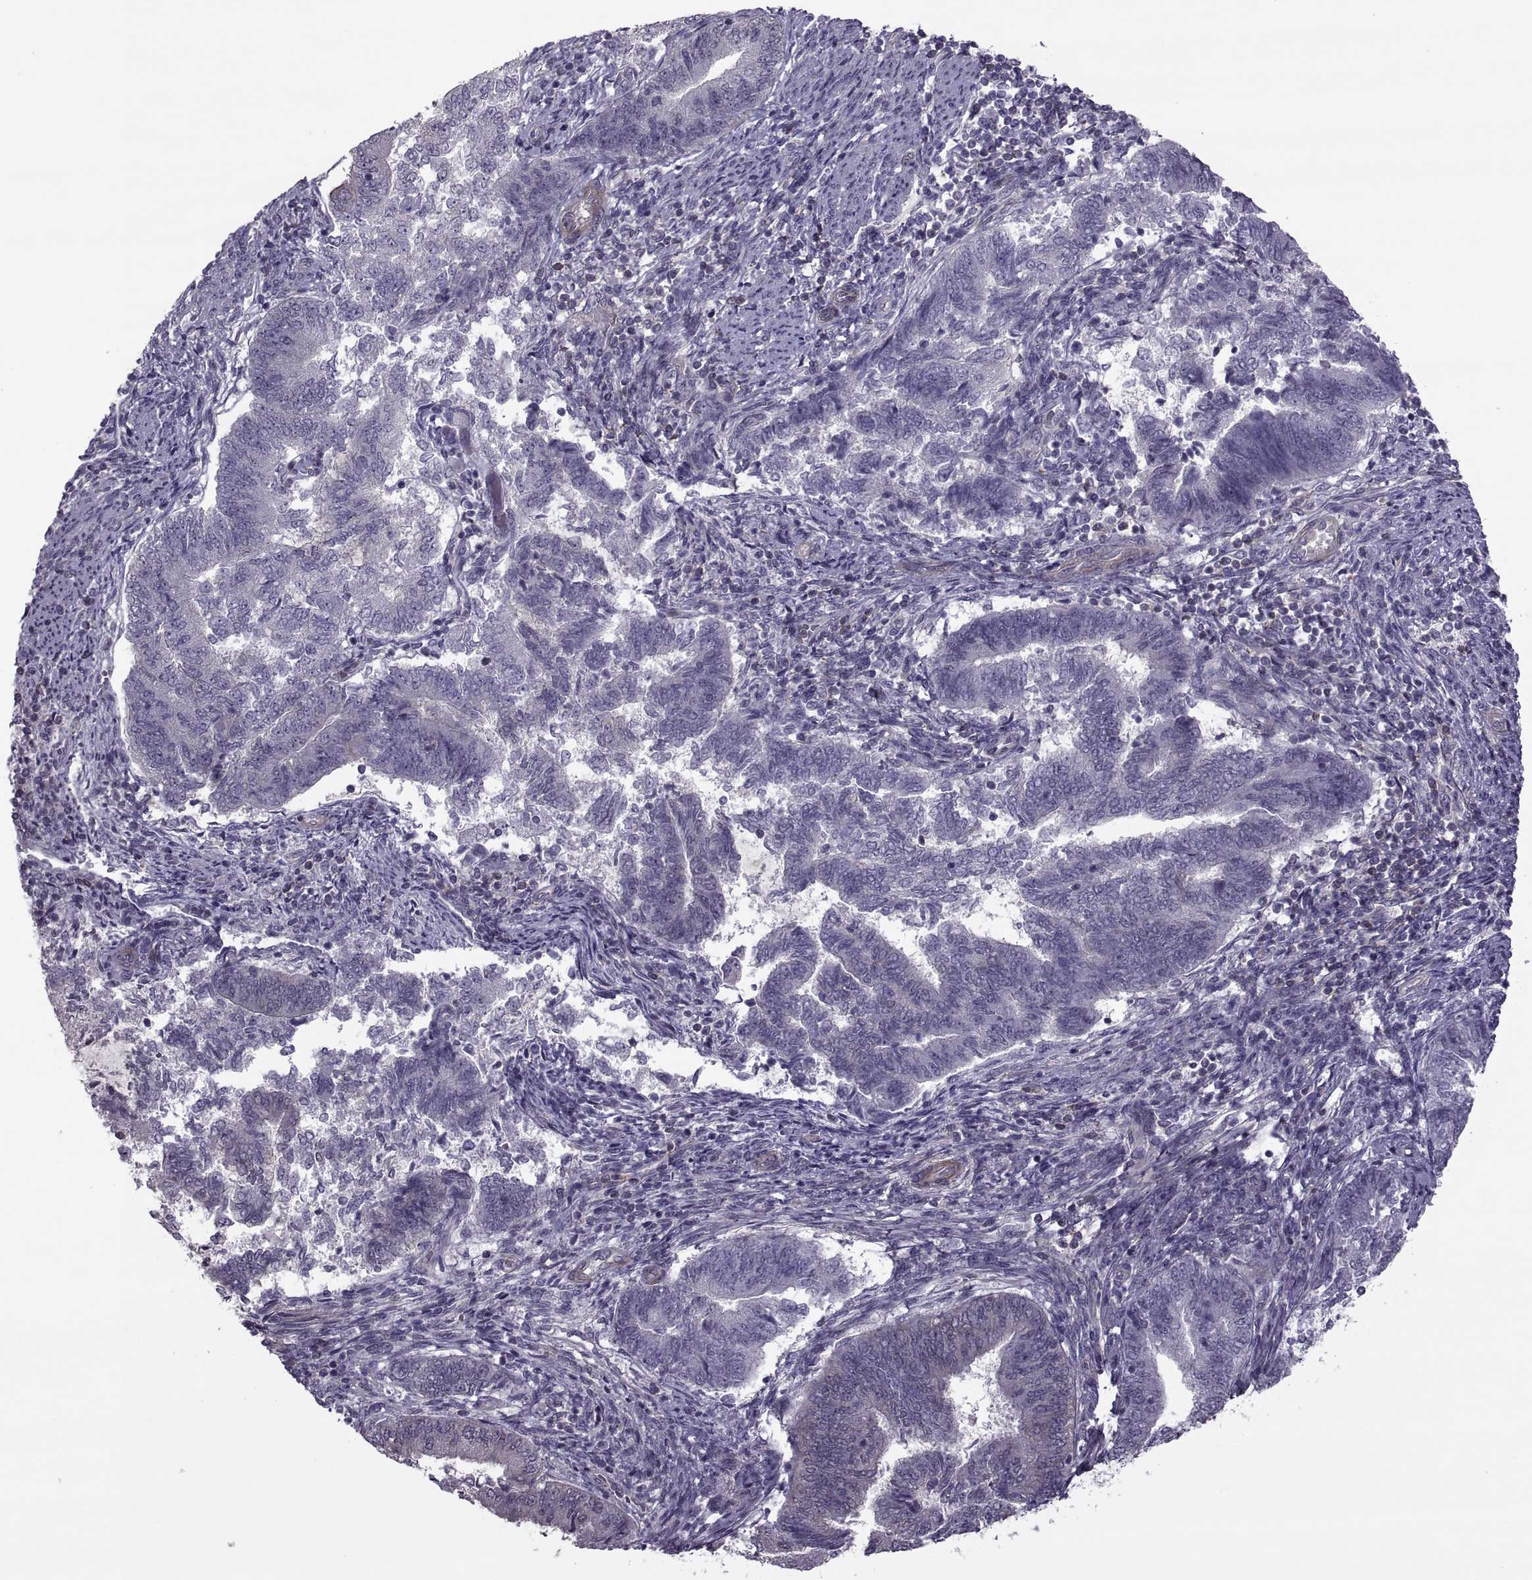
{"staining": {"intensity": "negative", "quantity": "none", "location": "none"}, "tissue": "endometrial cancer", "cell_type": "Tumor cells", "image_type": "cancer", "snomed": [{"axis": "morphology", "description": "Adenocarcinoma, NOS"}, {"axis": "topography", "description": "Endometrium"}], "caption": "An image of human adenocarcinoma (endometrial) is negative for staining in tumor cells. (Immunohistochemistry, brightfield microscopy, high magnification).", "gene": "ODF3", "patient": {"sex": "female", "age": 65}}